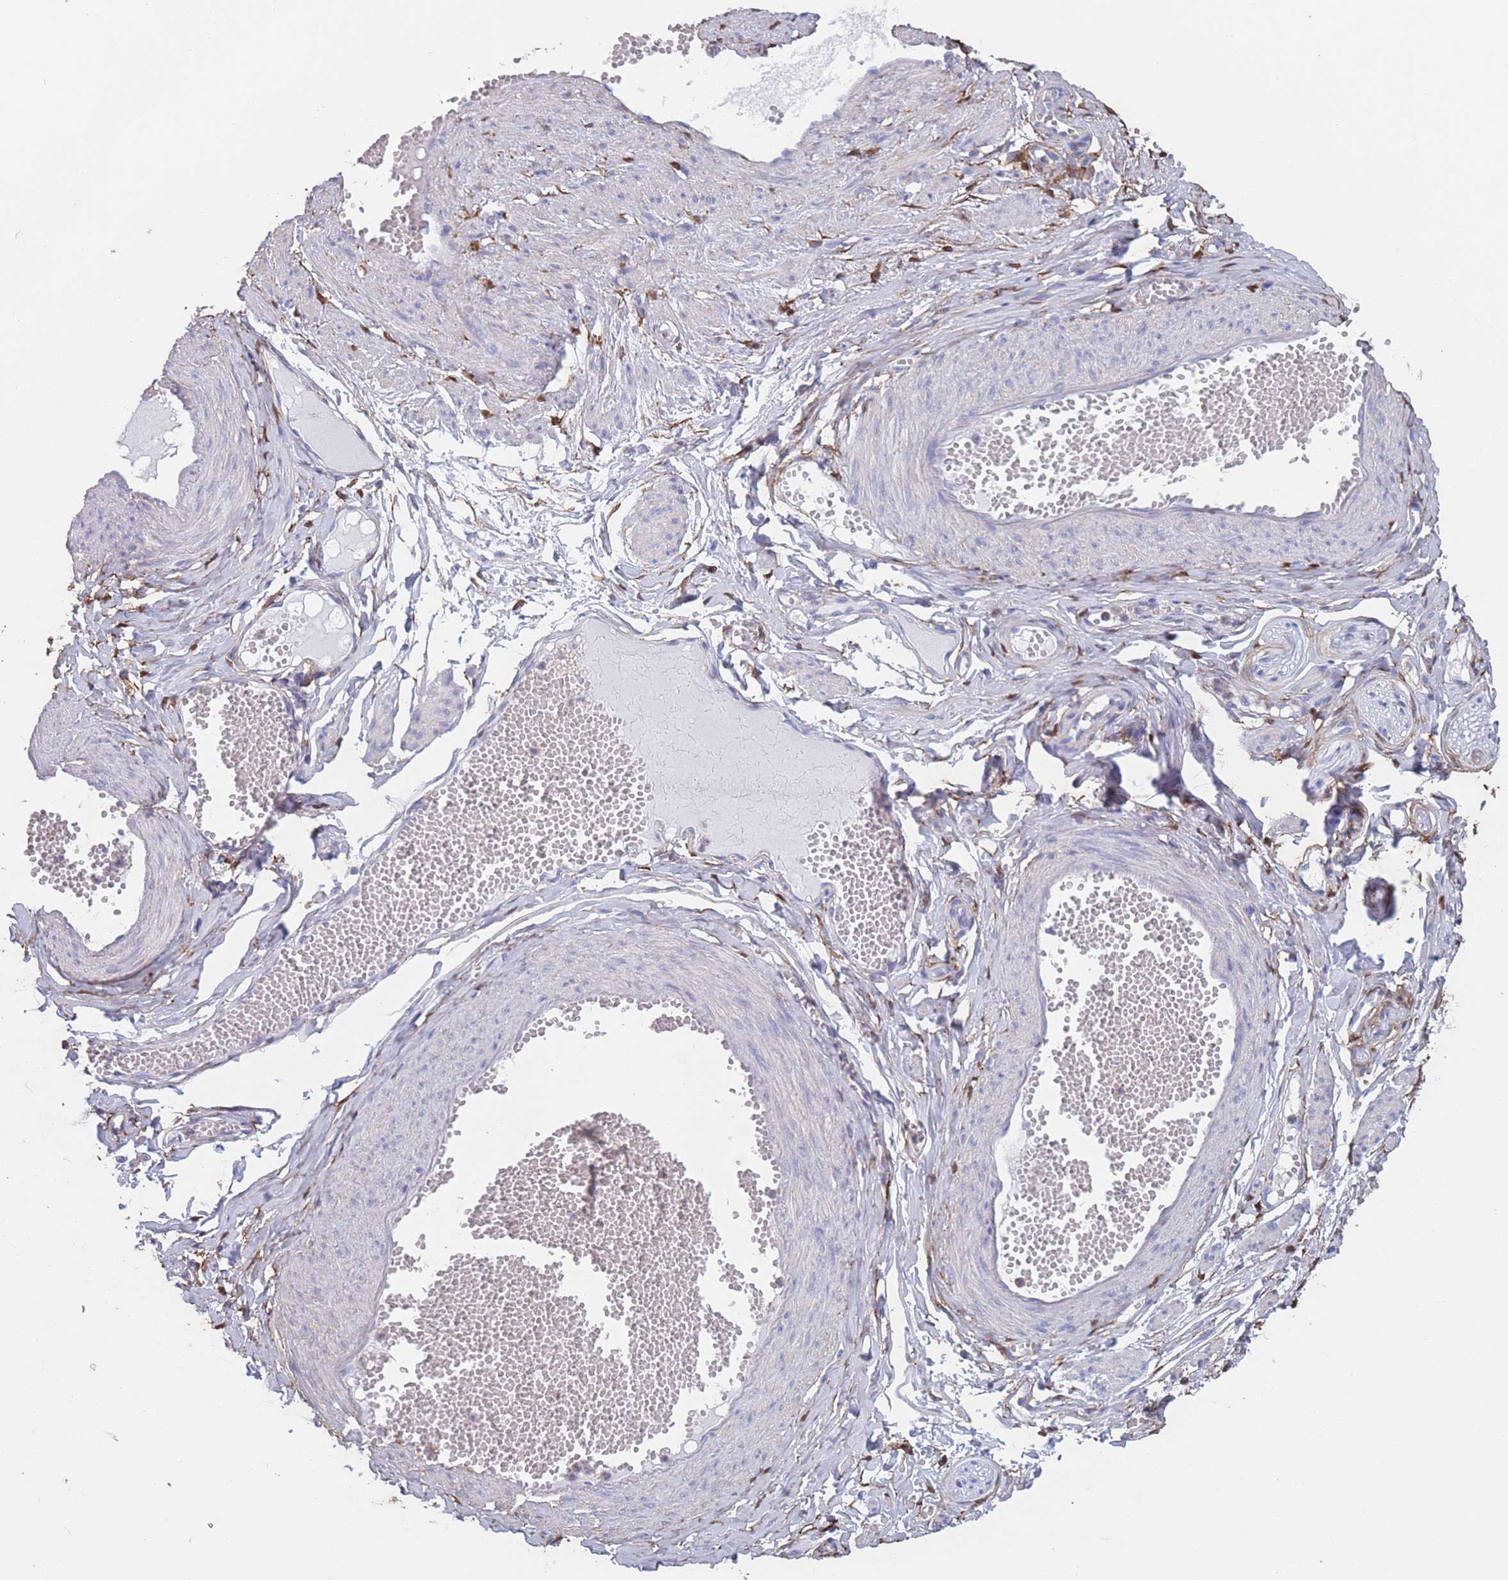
{"staining": {"intensity": "negative", "quantity": "none", "location": "none"}, "tissue": "soft tissue", "cell_type": "Fibroblasts", "image_type": "normal", "snomed": [{"axis": "morphology", "description": "Normal tissue, NOS"}, {"axis": "topography", "description": "Smooth muscle"}, {"axis": "topography", "description": "Peripheral nerve tissue"}], "caption": "This is an IHC histopathology image of benign human soft tissue. There is no positivity in fibroblasts.", "gene": "ADH1A", "patient": {"sex": "female", "age": 39}}